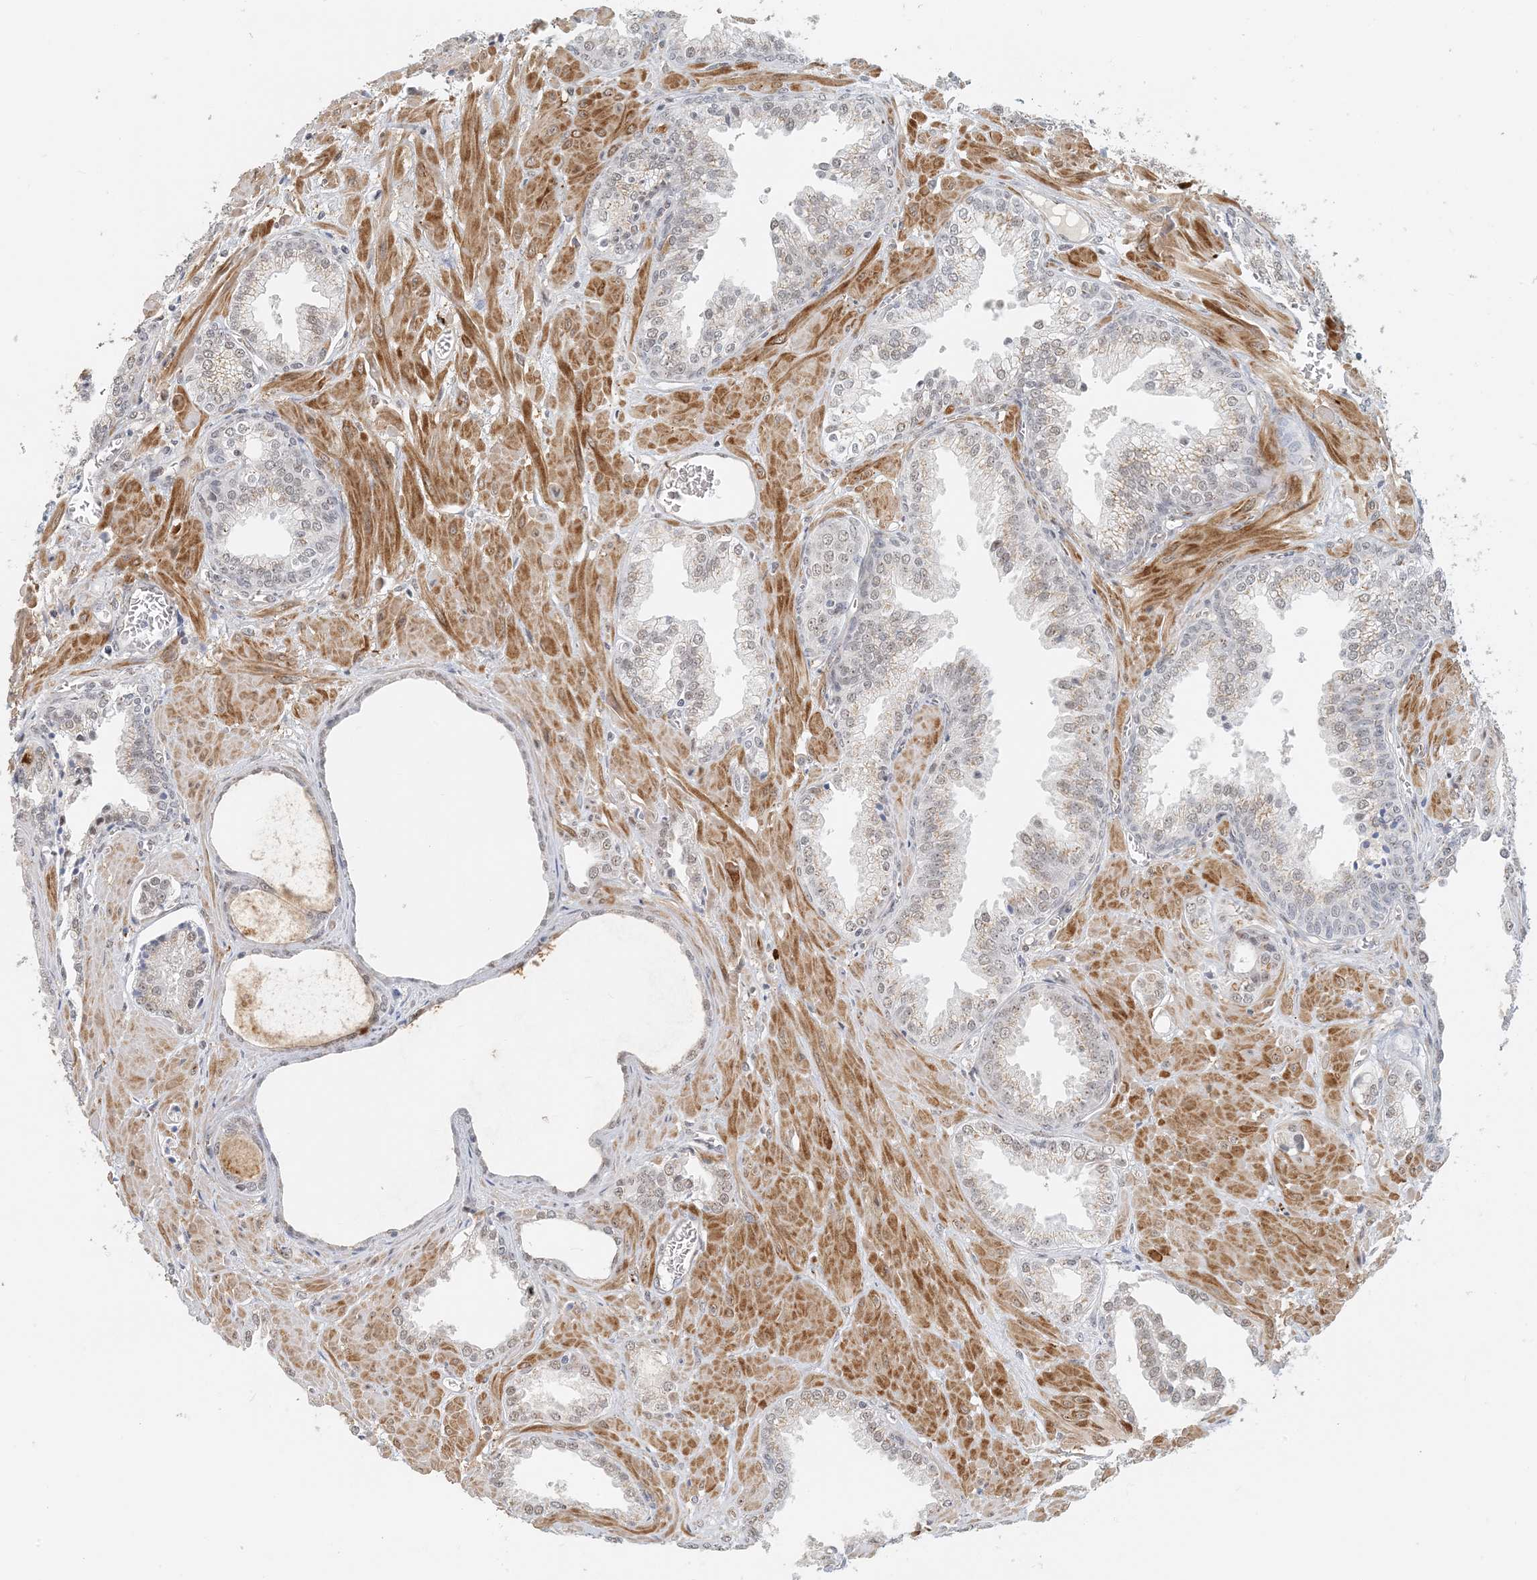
{"staining": {"intensity": "weak", "quantity": "<25%", "location": "cytoplasmic/membranous"}, "tissue": "prostate cancer", "cell_type": "Tumor cells", "image_type": "cancer", "snomed": [{"axis": "morphology", "description": "Adenocarcinoma, Low grade"}, {"axis": "topography", "description": "Prostate"}], "caption": "Immunohistochemistry (IHC) micrograph of neoplastic tissue: prostate cancer stained with DAB displays no significant protein expression in tumor cells.", "gene": "ZCCHC4", "patient": {"sex": "male", "age": 67}}